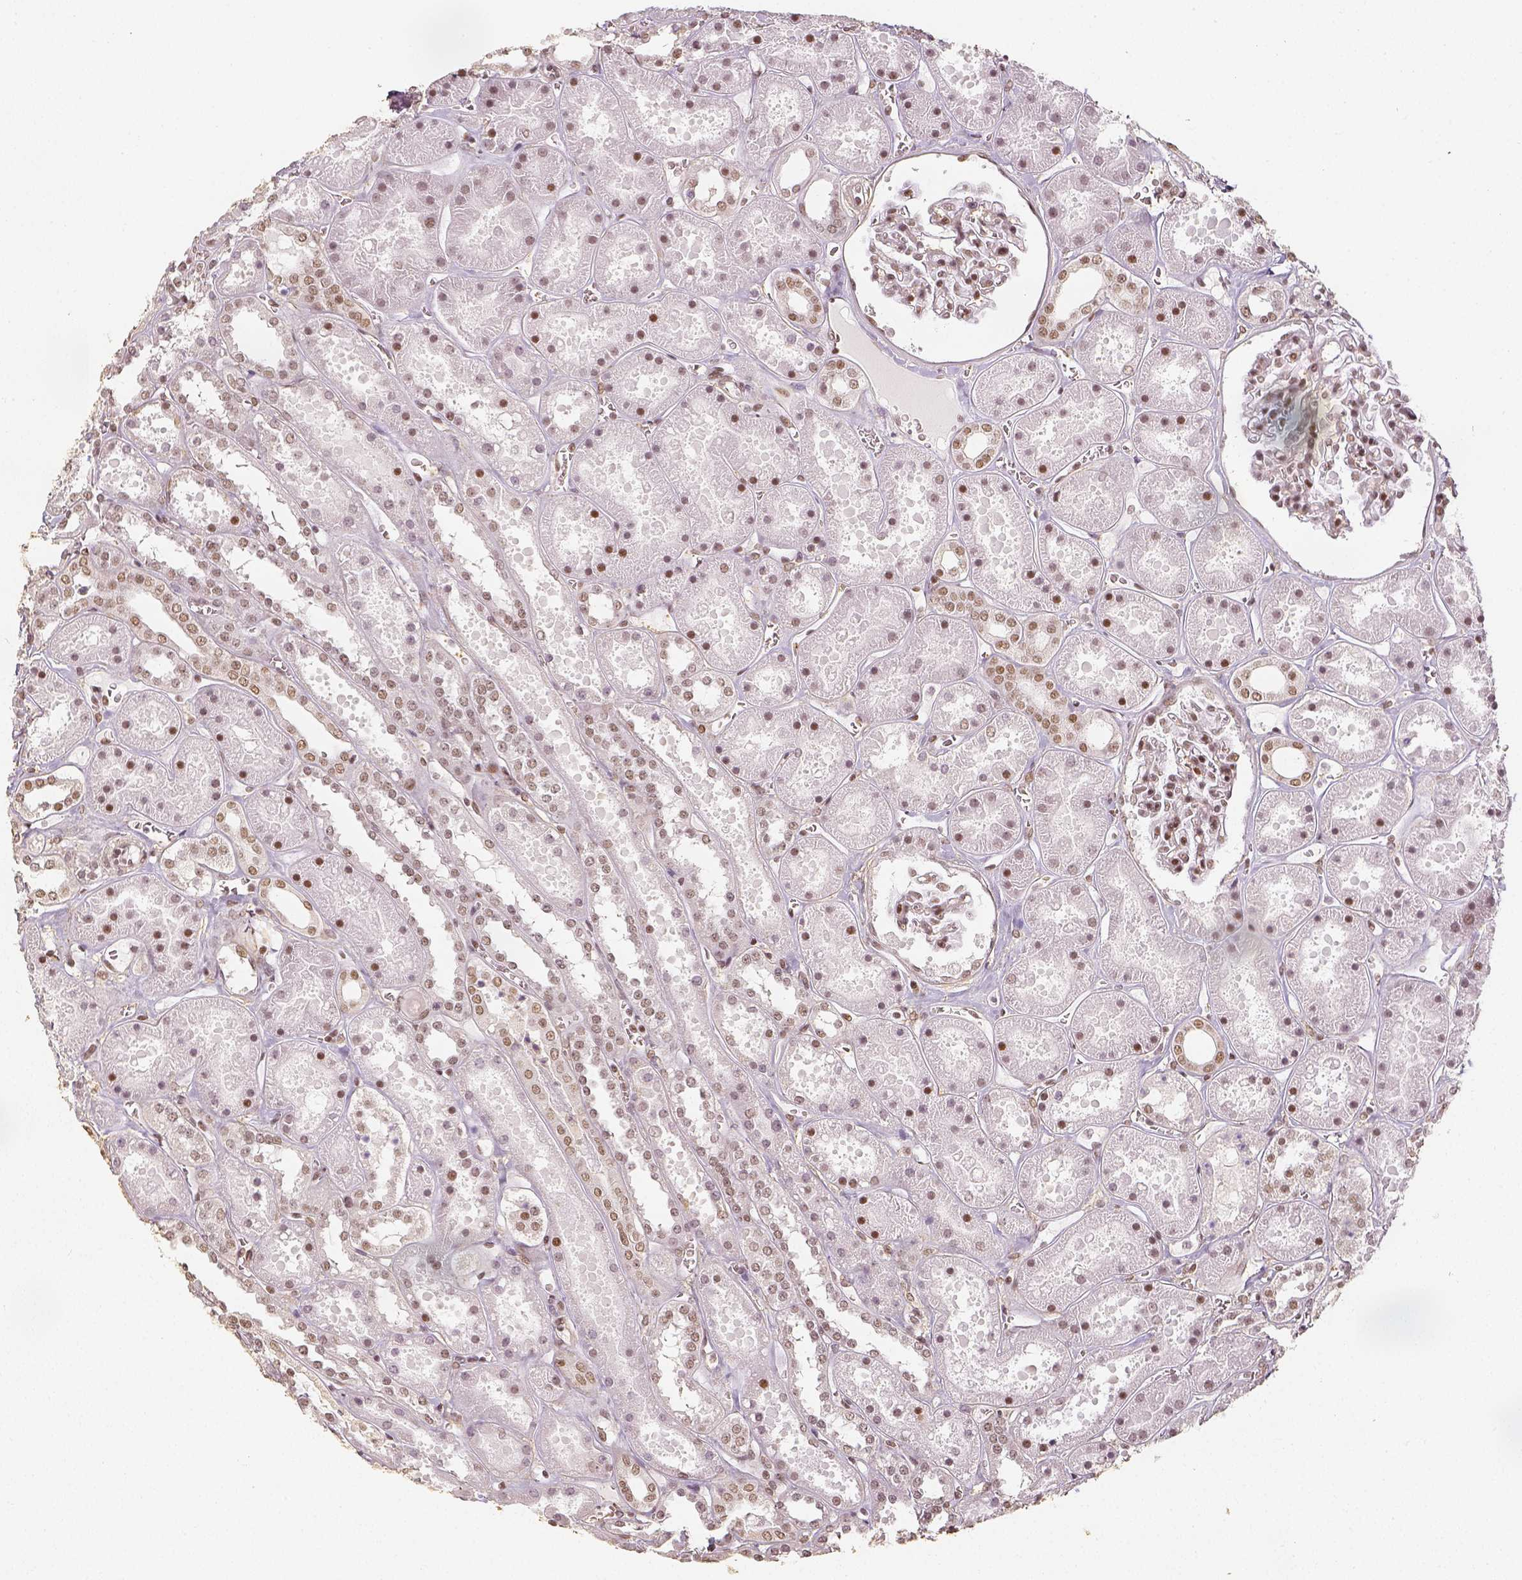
{"staining": {"intensity": "moderate", "quantity": ">75%", "location": "nuclear"}, "tissue": "kidney", "cell_type": "Cells in glomeruli", "image_type": "normal", "snomed": [{"axis": "morphology", "description": "Normal tissue, NOS"}, {"axis": "topography", "description": "Kidney"}], "caption": "Kidney stained with DAB immunohistochemistry (IHC) demonstrates medium levels of moderate nuclear positivity in about >75% of cells in glomeruli.", "gene": "HDAC1", "patient": {"sex": "female", "age": 41}}